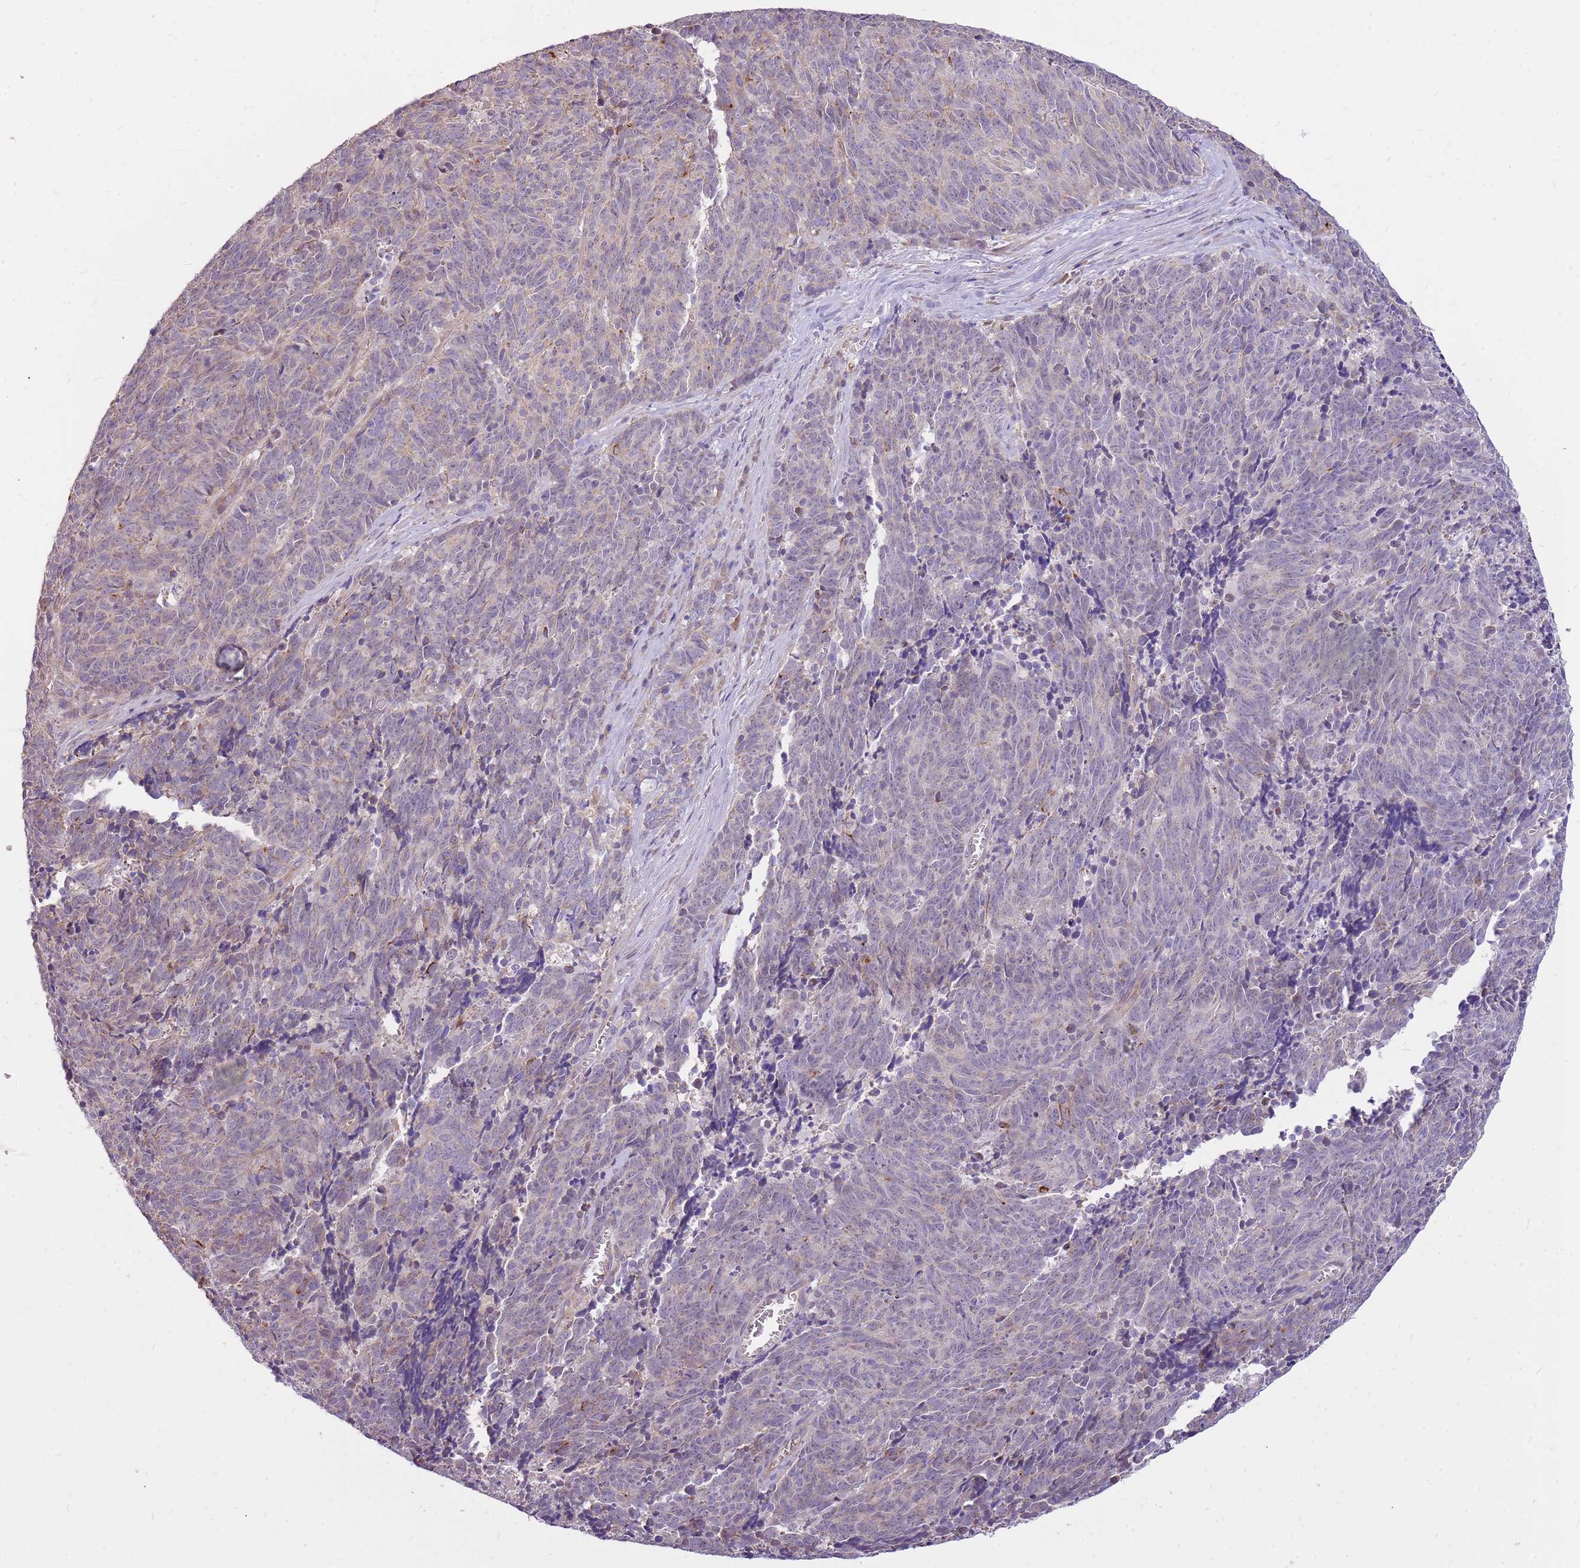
{"staining": {"intensity": "weak", "quantity": "<25%", "location": "cytoplasmic/membranous"}, "tissue": "cervical cancer", "cell_type": "Tumor cells", "image_type": "cancer", "snomed": [{"axis": "morphology", "description": "Squamous cell carcinoma, NOS"}, {"axis": "topography", "description": "Cervix"}], "caption": "DAB immunohistochemical staining of human squamous cell carcinoma (cervical) shows no significant expression in tumor cells.", "gene": "WASHC4", "patient": {"sex": "female", "age": 29}}